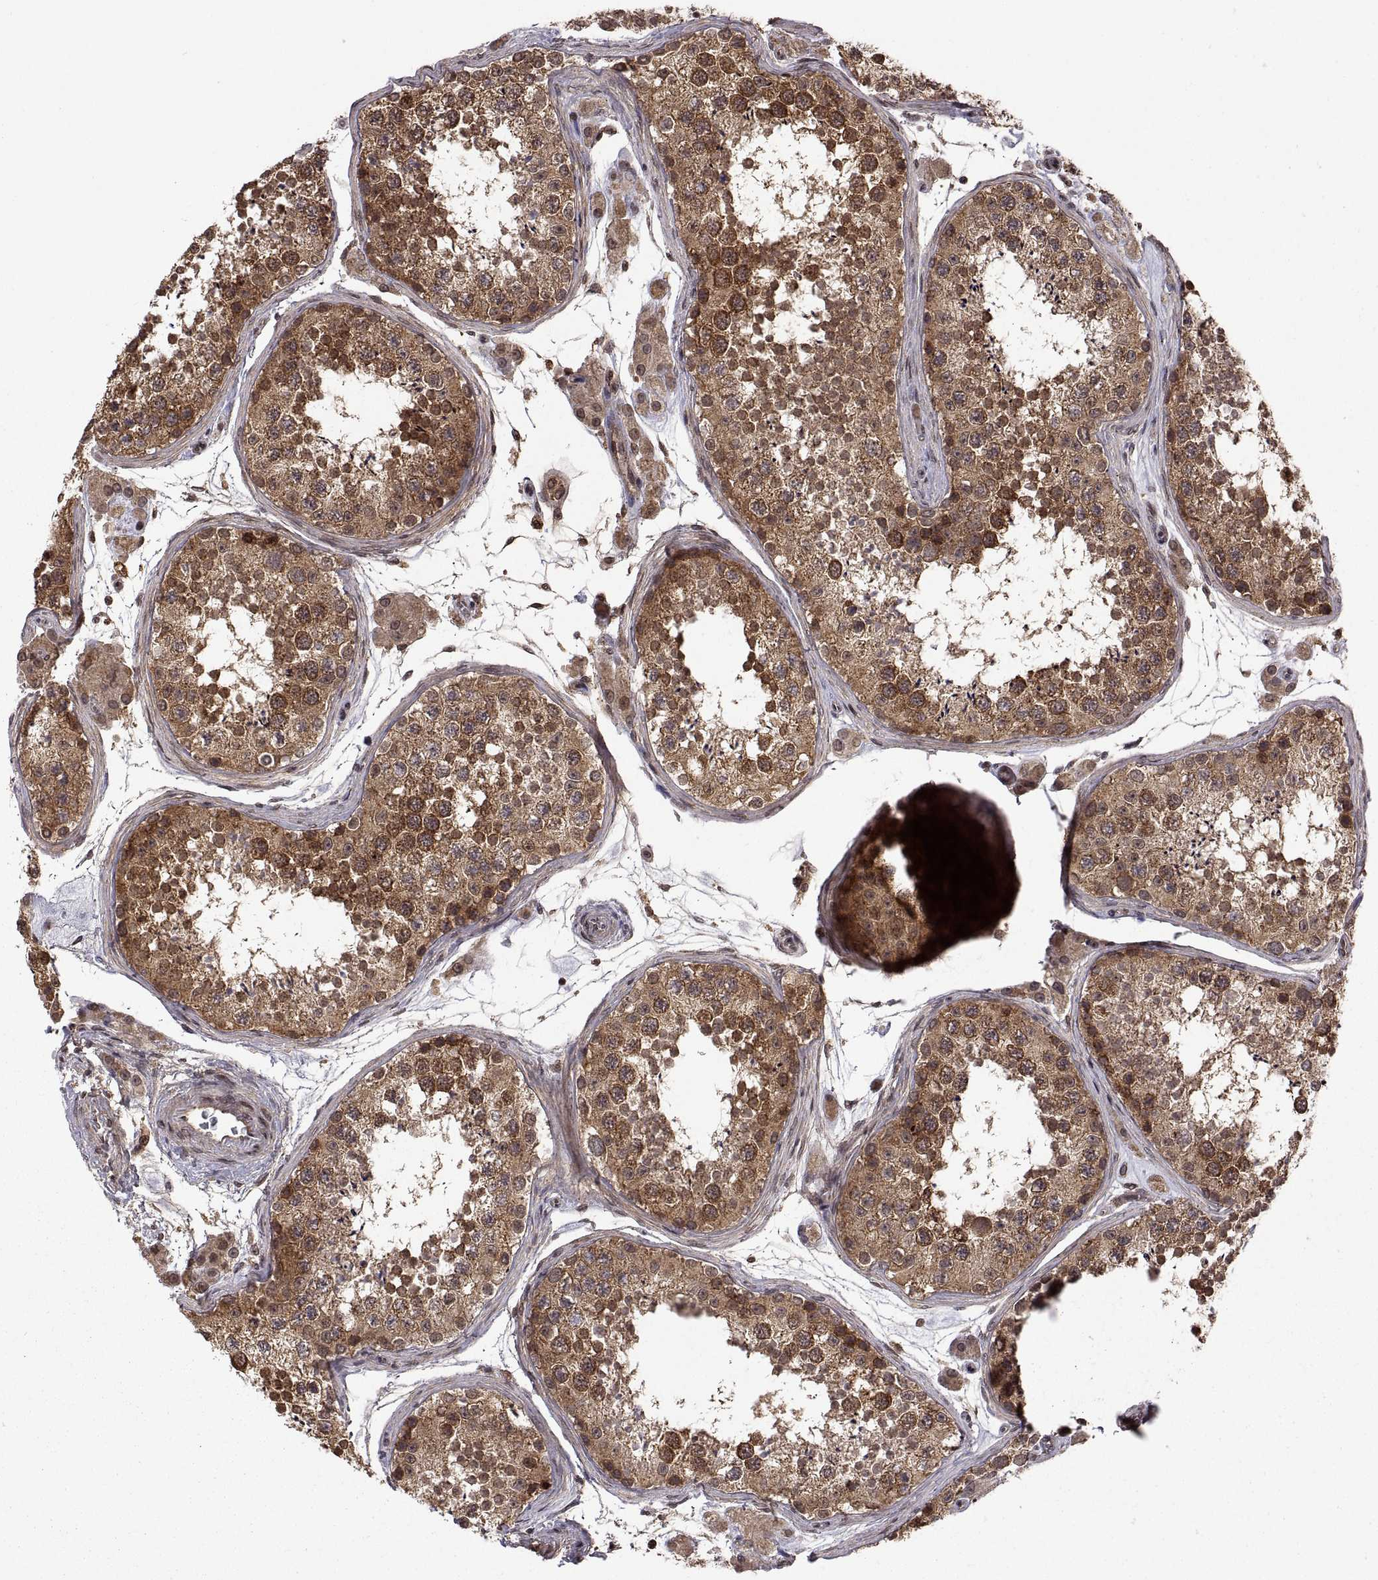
{"staining": {"intensity": "moderate", "quantity": ">75%", "location": "cytoplasmic/membranous,nuclear"}, "tissue": "testis", "cell_type": "Cells in seminiferous ducts", "image_type": "normal", "snomed": [{"axis": "morphology", "description": "Normal tissue, NOS"}, {"axis": "topography", "description": "Testis"}], "caption": "This image demonstrates immunohistochemistry (IHC) staining of benign human testis, with medium moderate cytoplasmic/membranous,nuclear expression in about >75% of cells in seminiferous ducts.", "gene": "ZNRF2", "patient": {"sex": "male", "age": 41}}